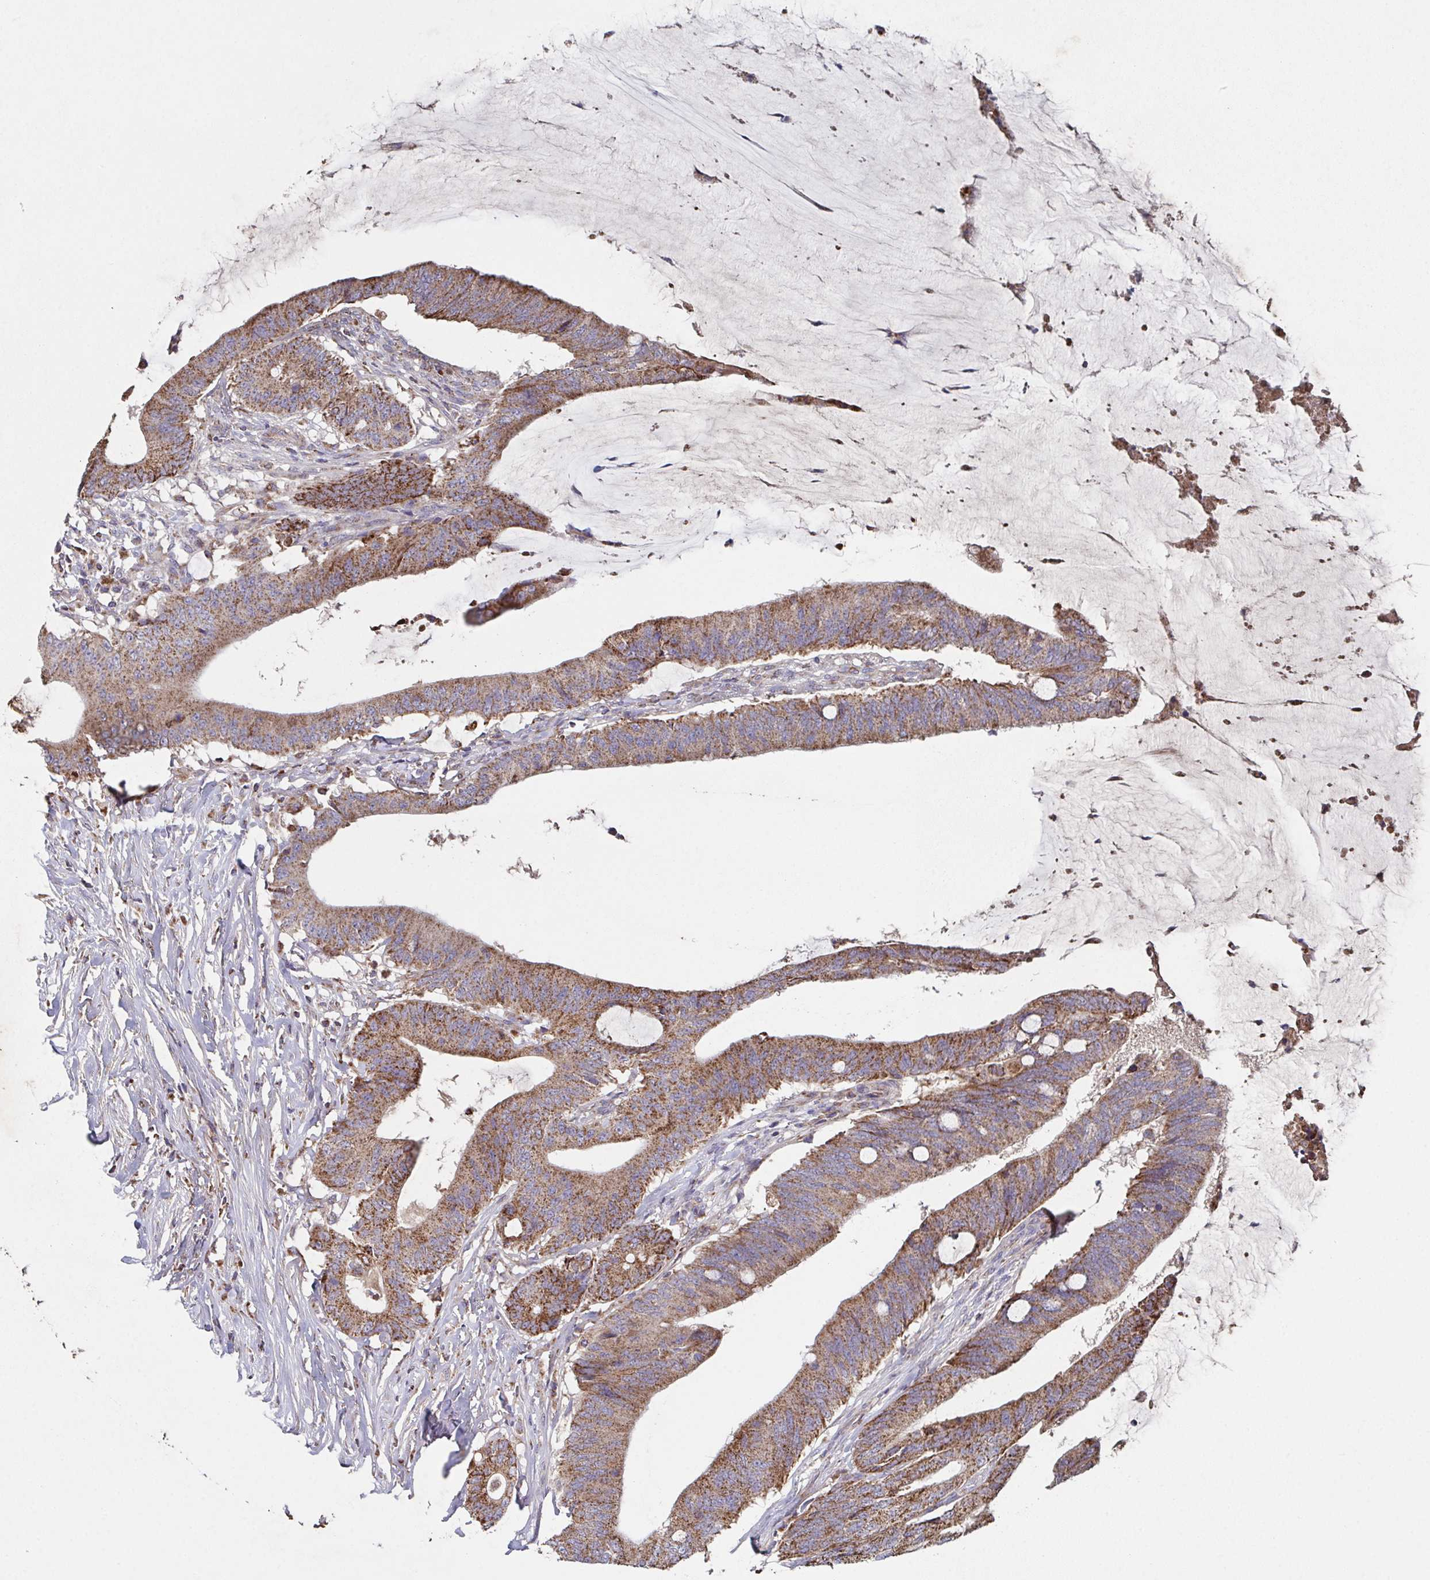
{"staining": {"intensity": "strong", "quantity": ">75%", "location": "cytoplasmic/membranous"}, "tissue": "colorectal cancer", "cell_type": "Tumor cells", "image_type": "cancer", "snomed": [{"axis": "morphology", "description": "Adenocarcinoma, NOS"}, {"axis": "topography", "description": "Colon"}], "caption": "Immunohistochemical staining of colorectal cancer shows high levels of strong cytoplasmic/membranous protein positivity in approximately >75% of tumor cells.", "gene": "MT-ND3", "patient": {"sex": "female", "age": 43}}